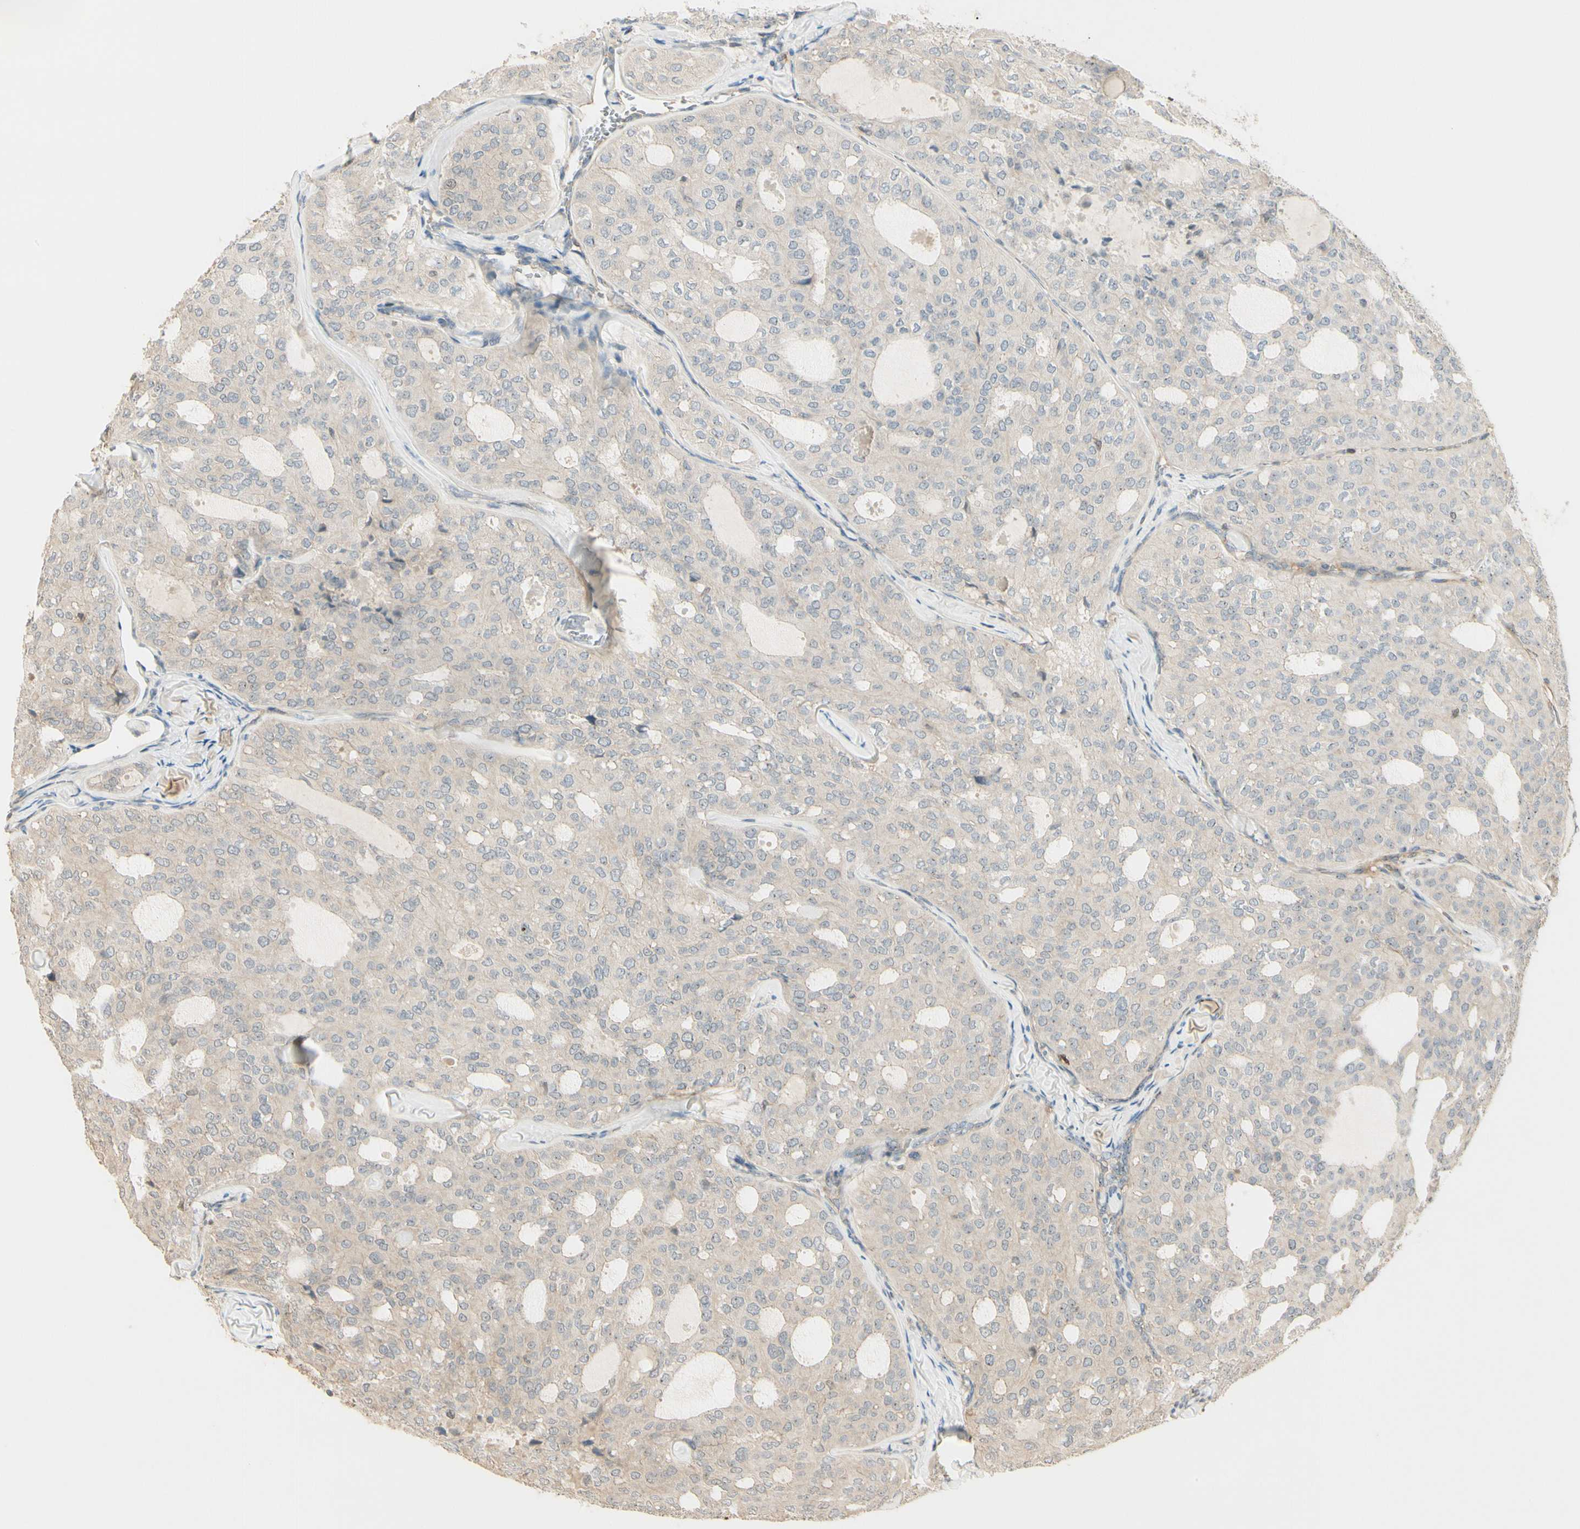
{"staining": {"intensity": "weak", "quantity": ">75%", "location": "cytoplasmic/membranous"}, "tissue": "thyroid cancer", "cell_type": "Tumor cells", "image_type": "cancer", "snomed": [{"axis": "morphology", "description": "Follicular adenoma carcinoma, NOS"}, {"axis": "topography", "description": "Thyroid gland"}], "caption": "There is low levels of weak cytoplasmic/membranous expression in tumor cells of thyroid cancer (follicular adenoma carcinoma), as demonstrated by immunohistochemical staining (brown color).", "gene": "NFYA", "patient": {"sex": "male", "age": 75}}